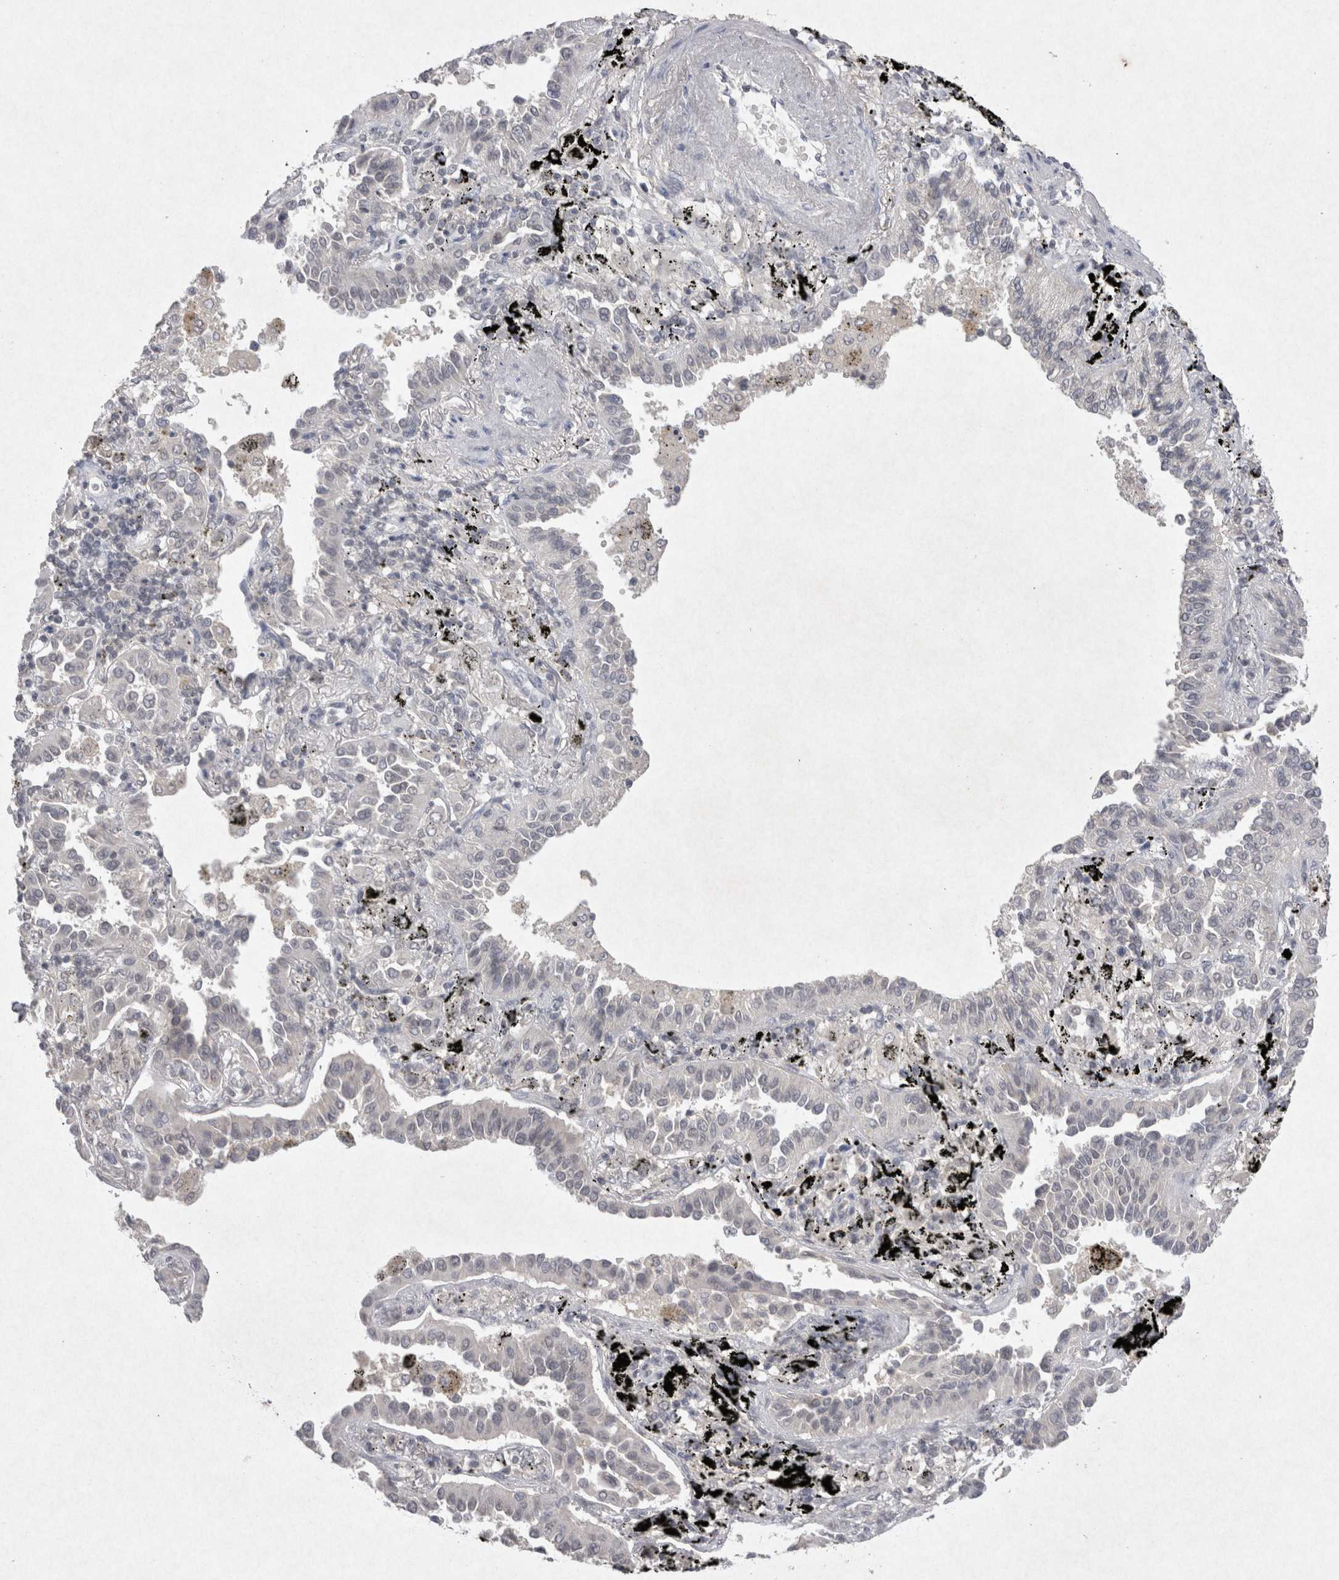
{"staining": {"intensity": "negative", "quantity": "none", "location": "none"}, "tissue": "lung cancer", "cell_type": "Tumor cells", "image_type": "cancer", "snomed": [{"axis": "morphology", "description": "Normal tissue, NOS"}, {"axis": "morphology", "description": "Adenocarcinoma, NOS"}, {"axis": "topography", "description": "Lung"}], "caption": "Immunohistochemical staining of human lung adenocarcinoma exhibits no significant staining in tumor cells. (DAB immunohistochemistry with hematoxylin counter stain).", "gene": "LYVE1", "patient": {"sex": "male", "age": 59}}